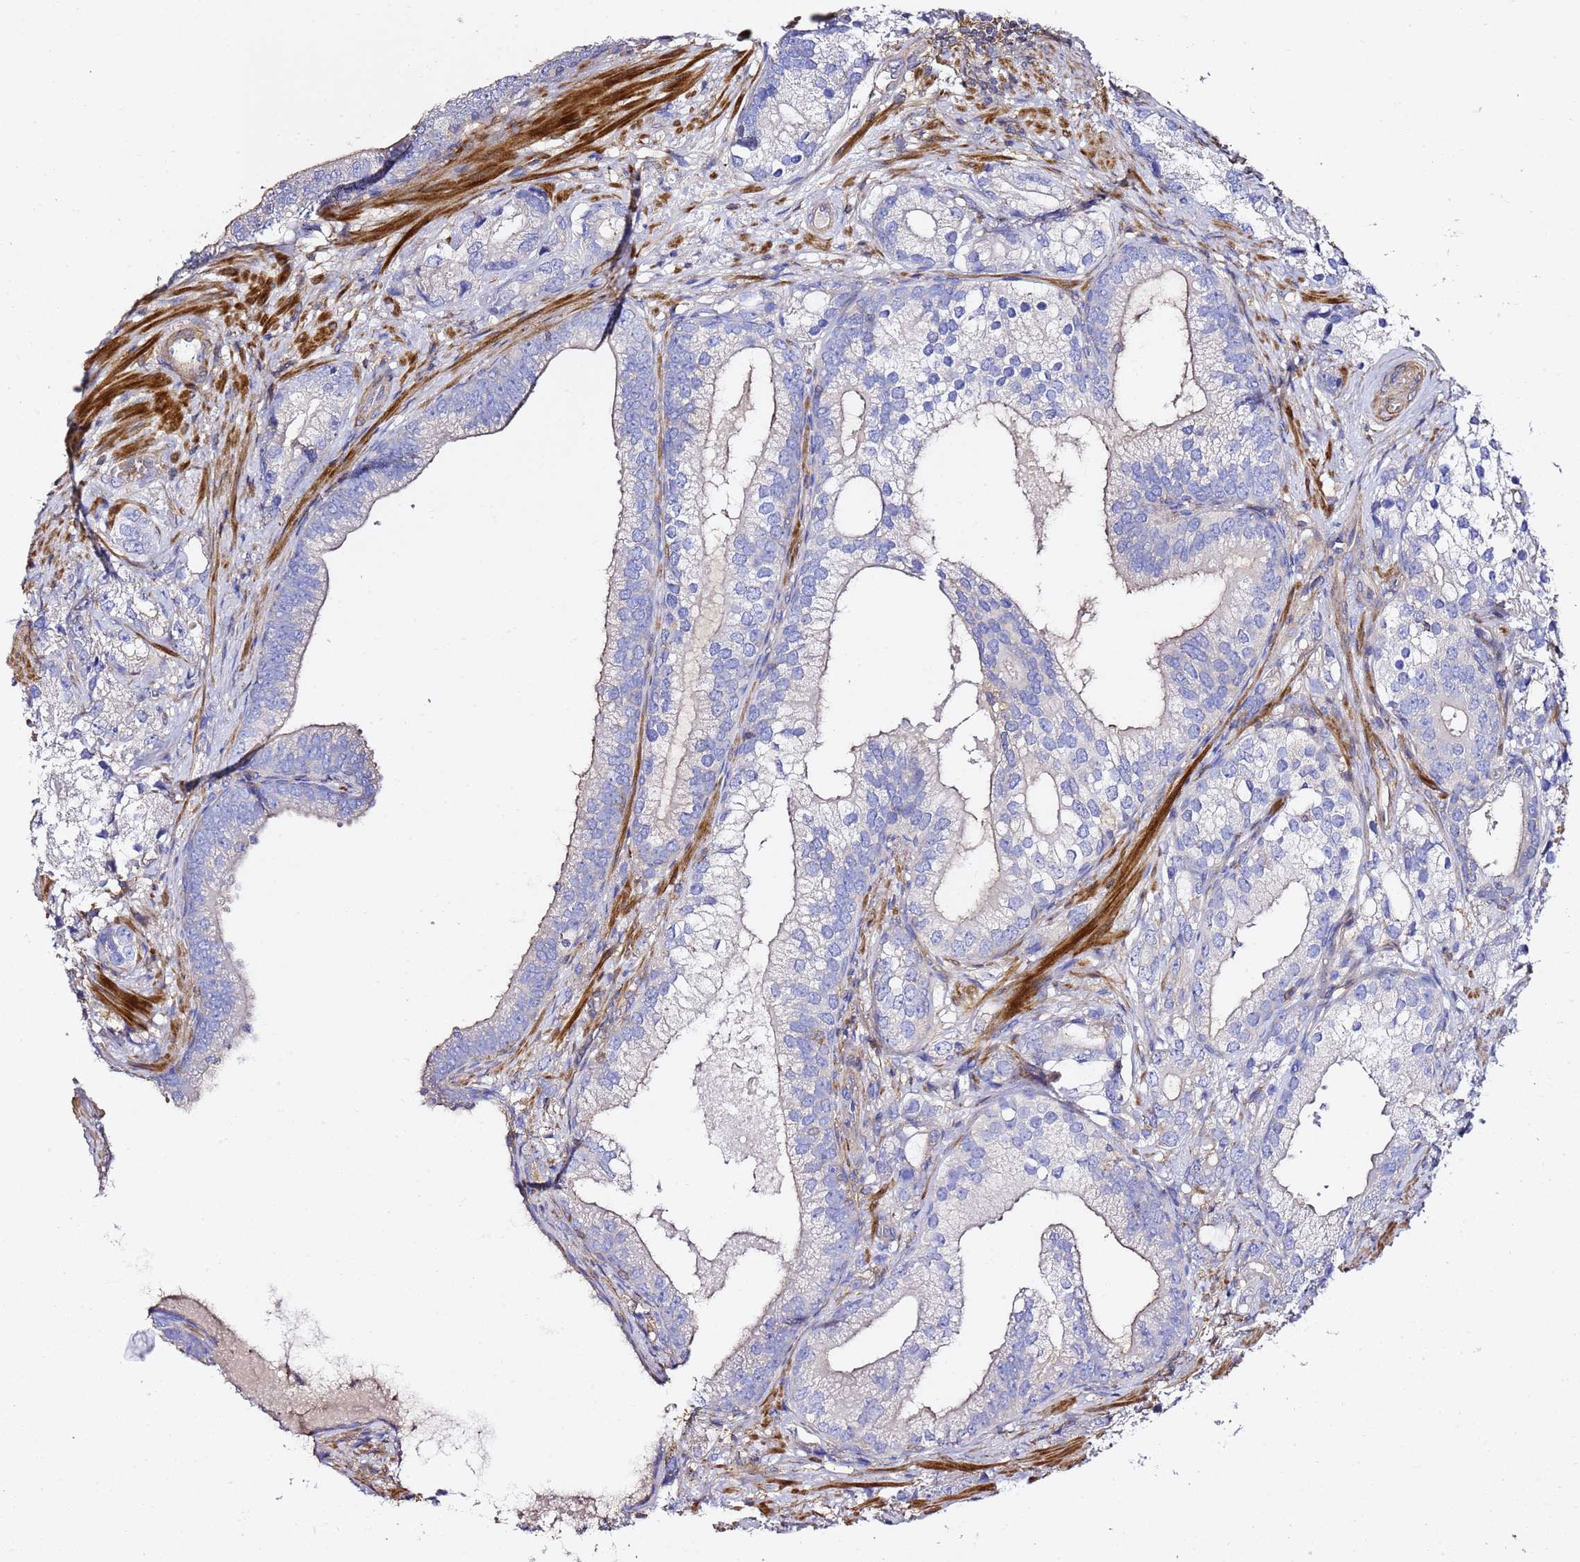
{"staining": {"intensity": "negative", "quantity": "none", "location": "none"}, "tissue": "prostate cancer", "cell_type": "Tumor cells", "image_type": "cancer", "snomed": [{"axis": "morphology", "description": "Adenocarcinoma, High grade"}, {"axis": "topography", "description": "Prostate"}], "caption": "Immunohistochemistry photomicrograph of prostate cancer (high-grade adenocarcinoma) stained for a protein (brown), which demonstrates no expression in tumor cells.", "gene": "ZFP36L2", "patient": {"sex": "male", "age": 75}}